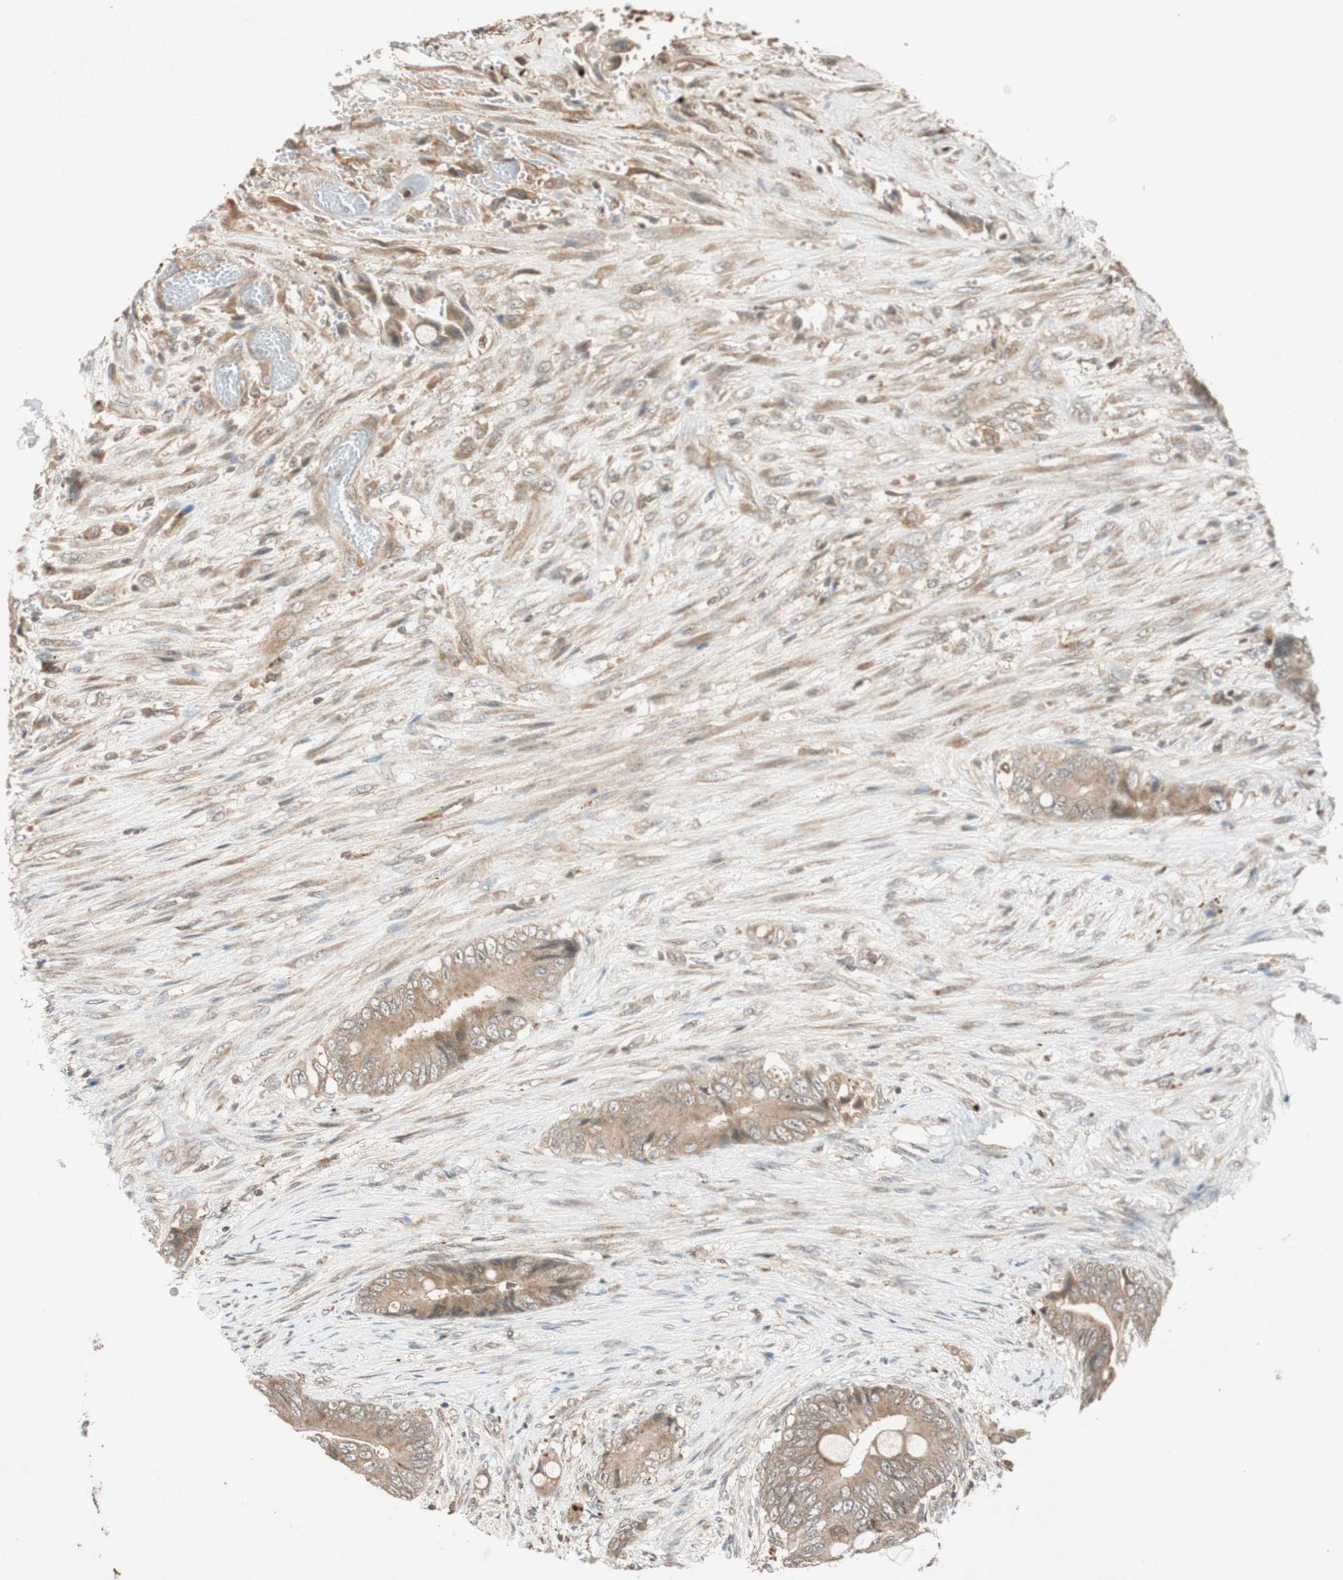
{"staining": {"intensity": "moderate", "quantity": ">75%", "location": "cytoplasmic/membranous"}, "tissue": "colorectal cancer", "cell_type": "Tumor cells", "image_type": "cancer", "snomed": [{"axis": "morphology", "description": "Adenocarcinoma, NOS"}, {"axis": "topography", "description": "Rectum"}], "caption": "Colorectal adenocarcinoma stained for a protein exhibits moderate cytoplasmic/membranous positivity in tumor cells. The protein is stained brown, and the nuclei are stained in blue (DAB (3,3'-diaminobenzidine) IHC with brightfield microscopy, high magnification).", "gene": "GLB1", "patient": {"sex": "female", "age": 77}}